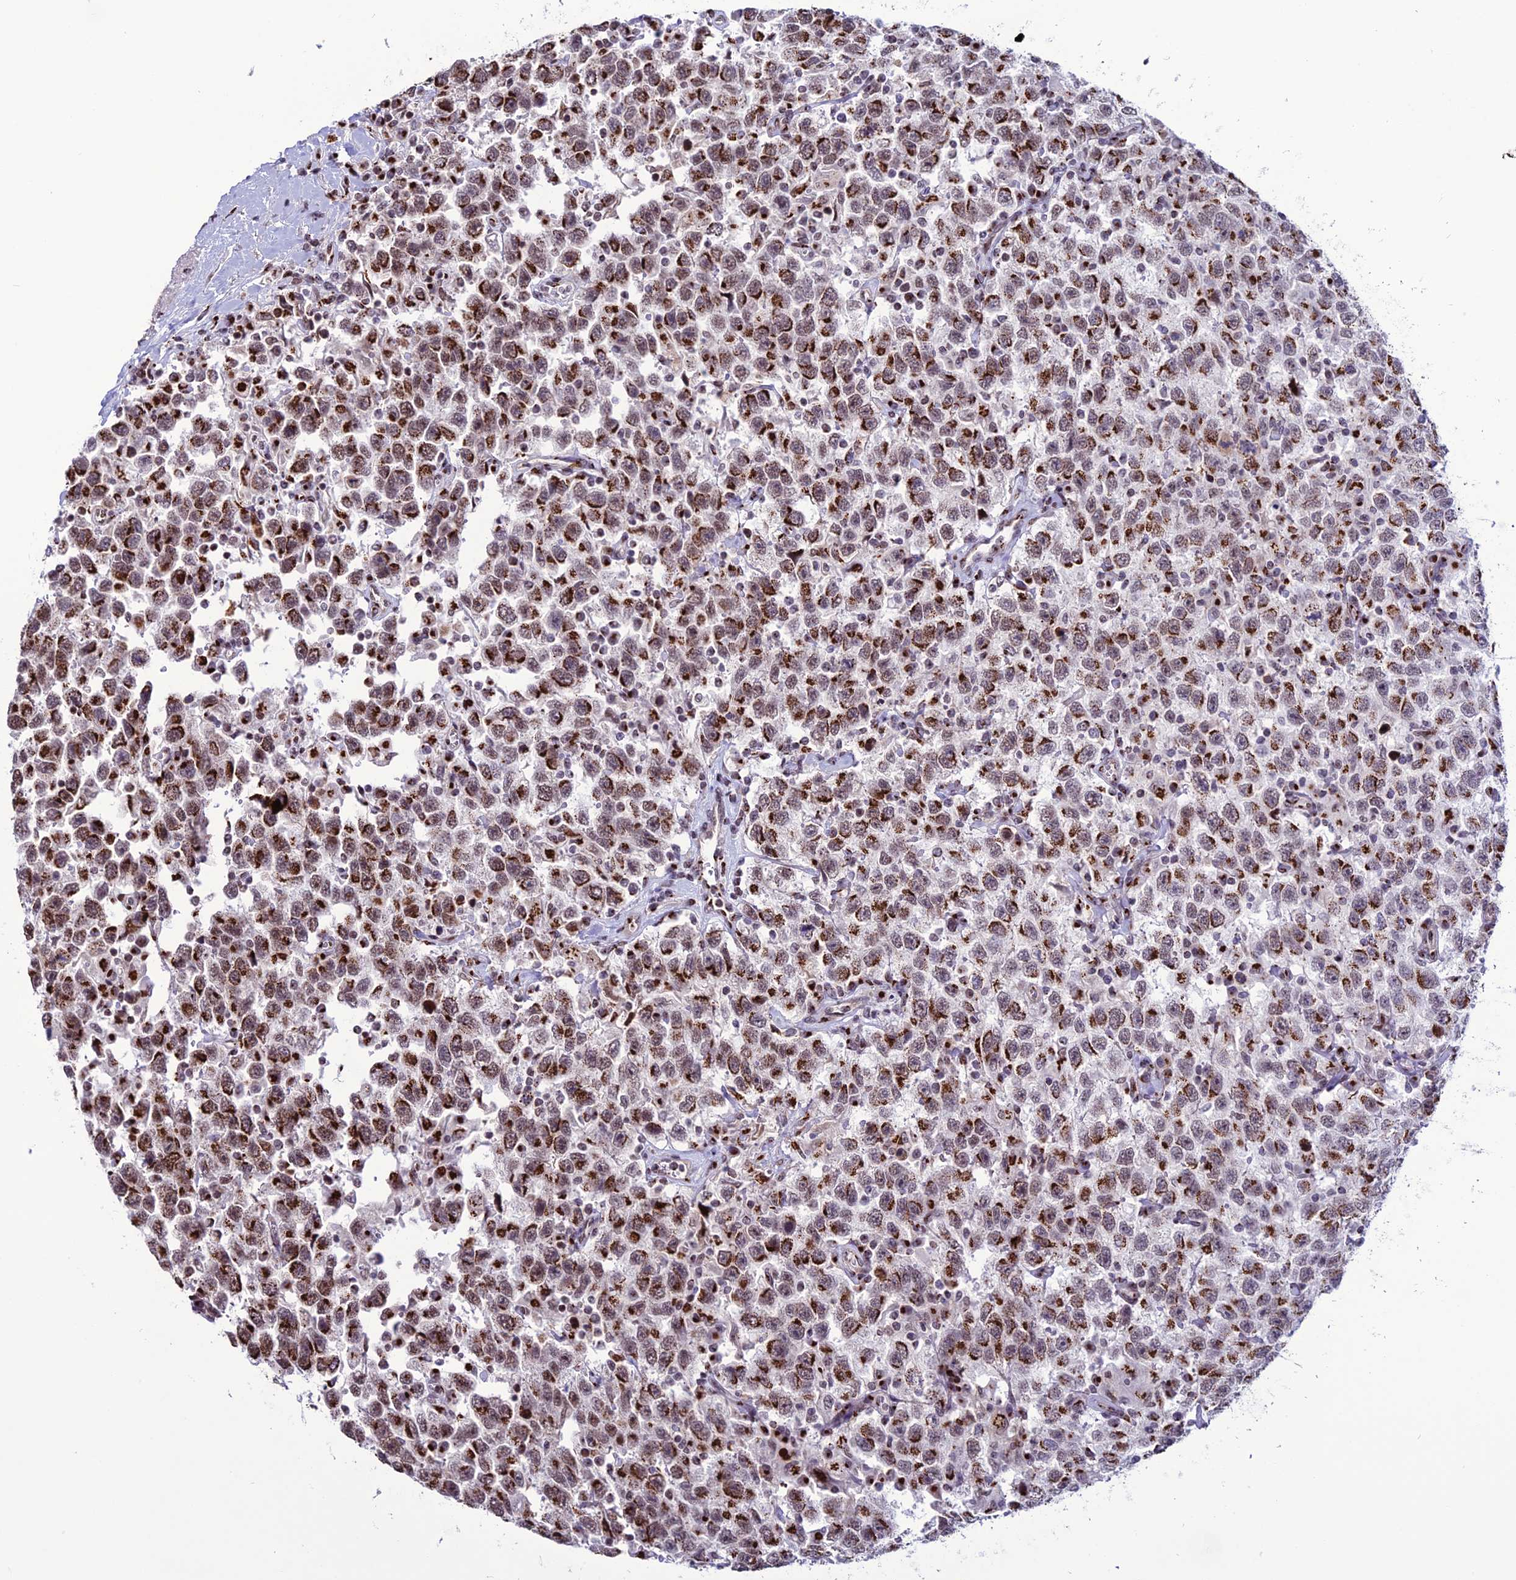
{"staining": {"intensity": "strong", "quantity": ">75%", "location": "cytoplasmic/membranous"}, "tissue": "testis cancer", "cell_type": "Tumor cells", "image_type": "cancer", "snomed": [{"axis": "morphology", "description": "Seminoma, NOS"}, {"axis": "topography", "description": "Testis"}], "caption": "Brown immunohistochemical staining in testis seminoma demonstrates strong cytoplasmic/membranous expression in approximately >75% of tumor cells. (IHC, brightfield microscopy, high magnification).", "gene": "PLEKHA4", "patient": {"sex": "male", "age": 41}}